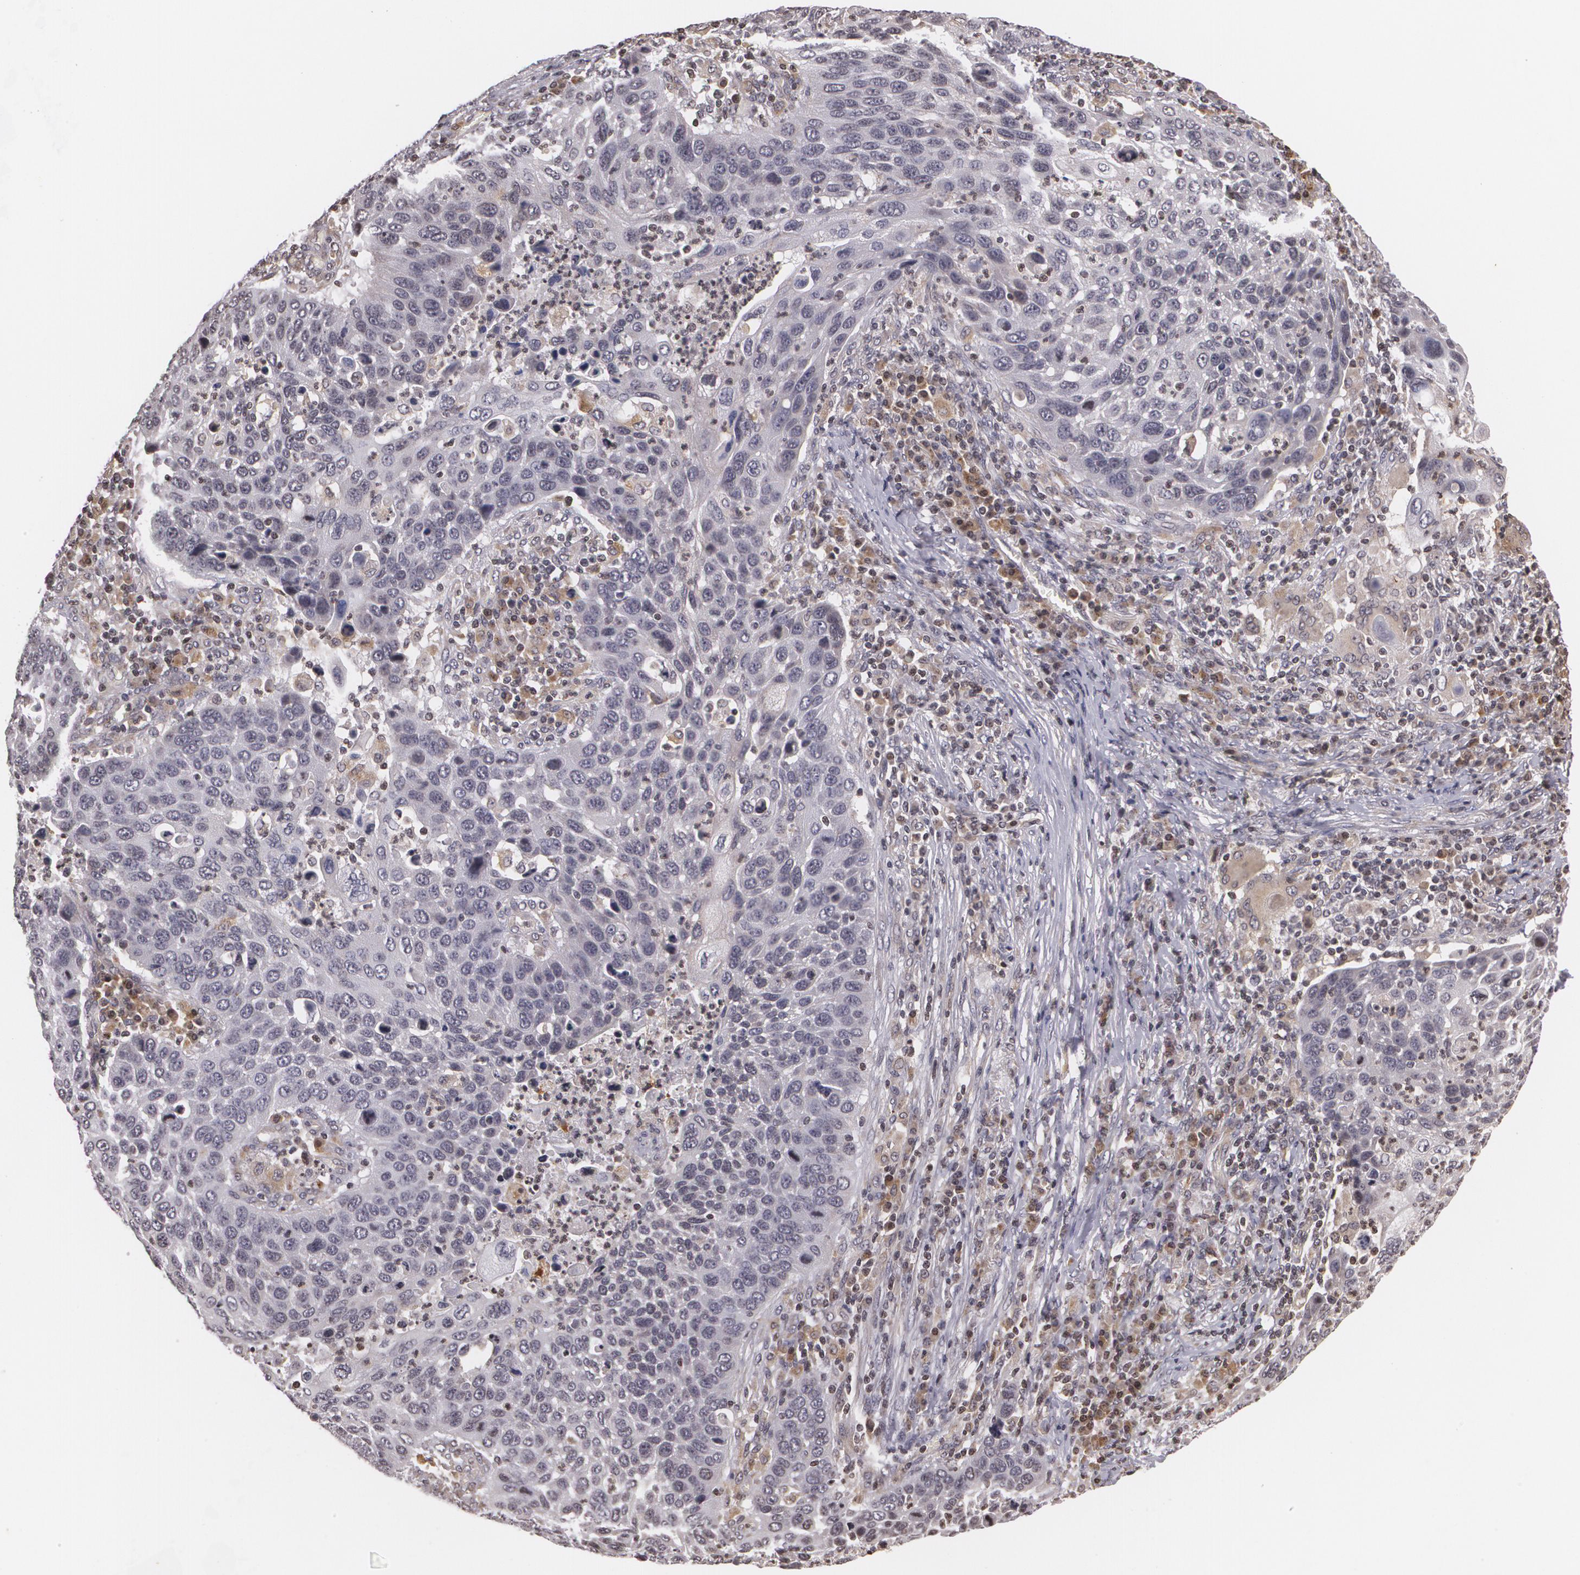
{"staining": {"intensity": "negative", "quantity": "none", "location": "none"}, "tissue": "lung cancer", "cell_type": "Tumor cells", "image_type": "cancer", "snomed": [{"axis": "morphology", "description": "Squamous cell carcinoma, NOS"}, {"axis": "topography", "description": "Lung"}], "caption": "Immunohistochemistry (IHC) image of lung cancer (squamous cell carcinoma) stained for a protein (brown), which exhibits no expression in tumor cells.", "gene": "VAV3", "patient": {"sex": "male", "age": 68}}